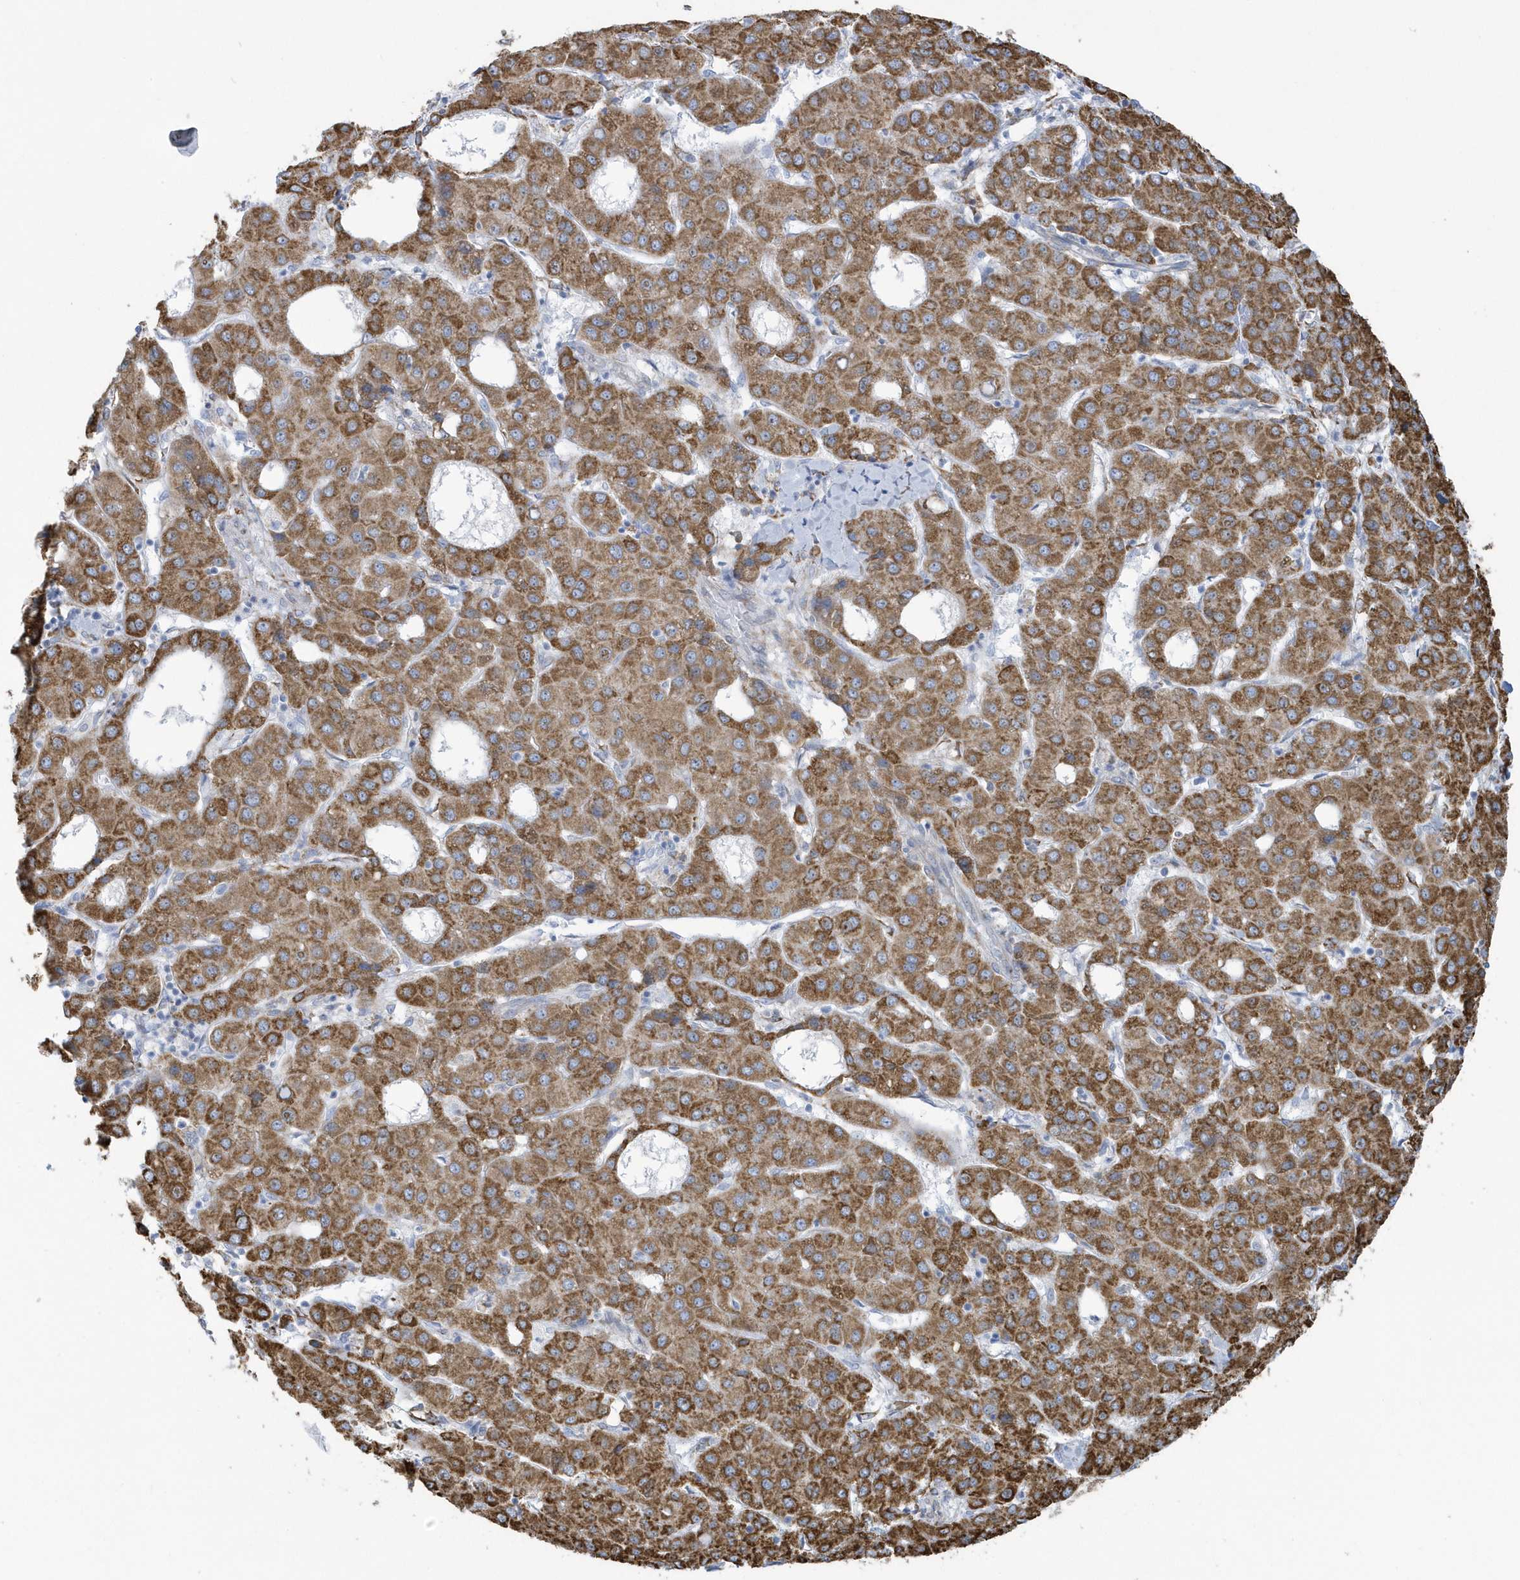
{"staining": {"intensity": "moderate", "quantity": ">75%", "location": "cytoplasmic/membranous"}, "tissue": "liver cancer", "cell_type": "Tumor cells", "image_type": "cancer", "snomed": [{"axis": "morphology", "description": "Carcinoma, Hepatocellular, NOS"}, {"axis": "topography", "description": "Liver"}], "caption": "Liver hepatocellular carcinoma stained with immunohistochemistry displays moderate cytoplasmic/membranous expression in about >75% of tumor cells.", "gene": "DCAF1", "patient": {"sex": "male", "age": 65}}